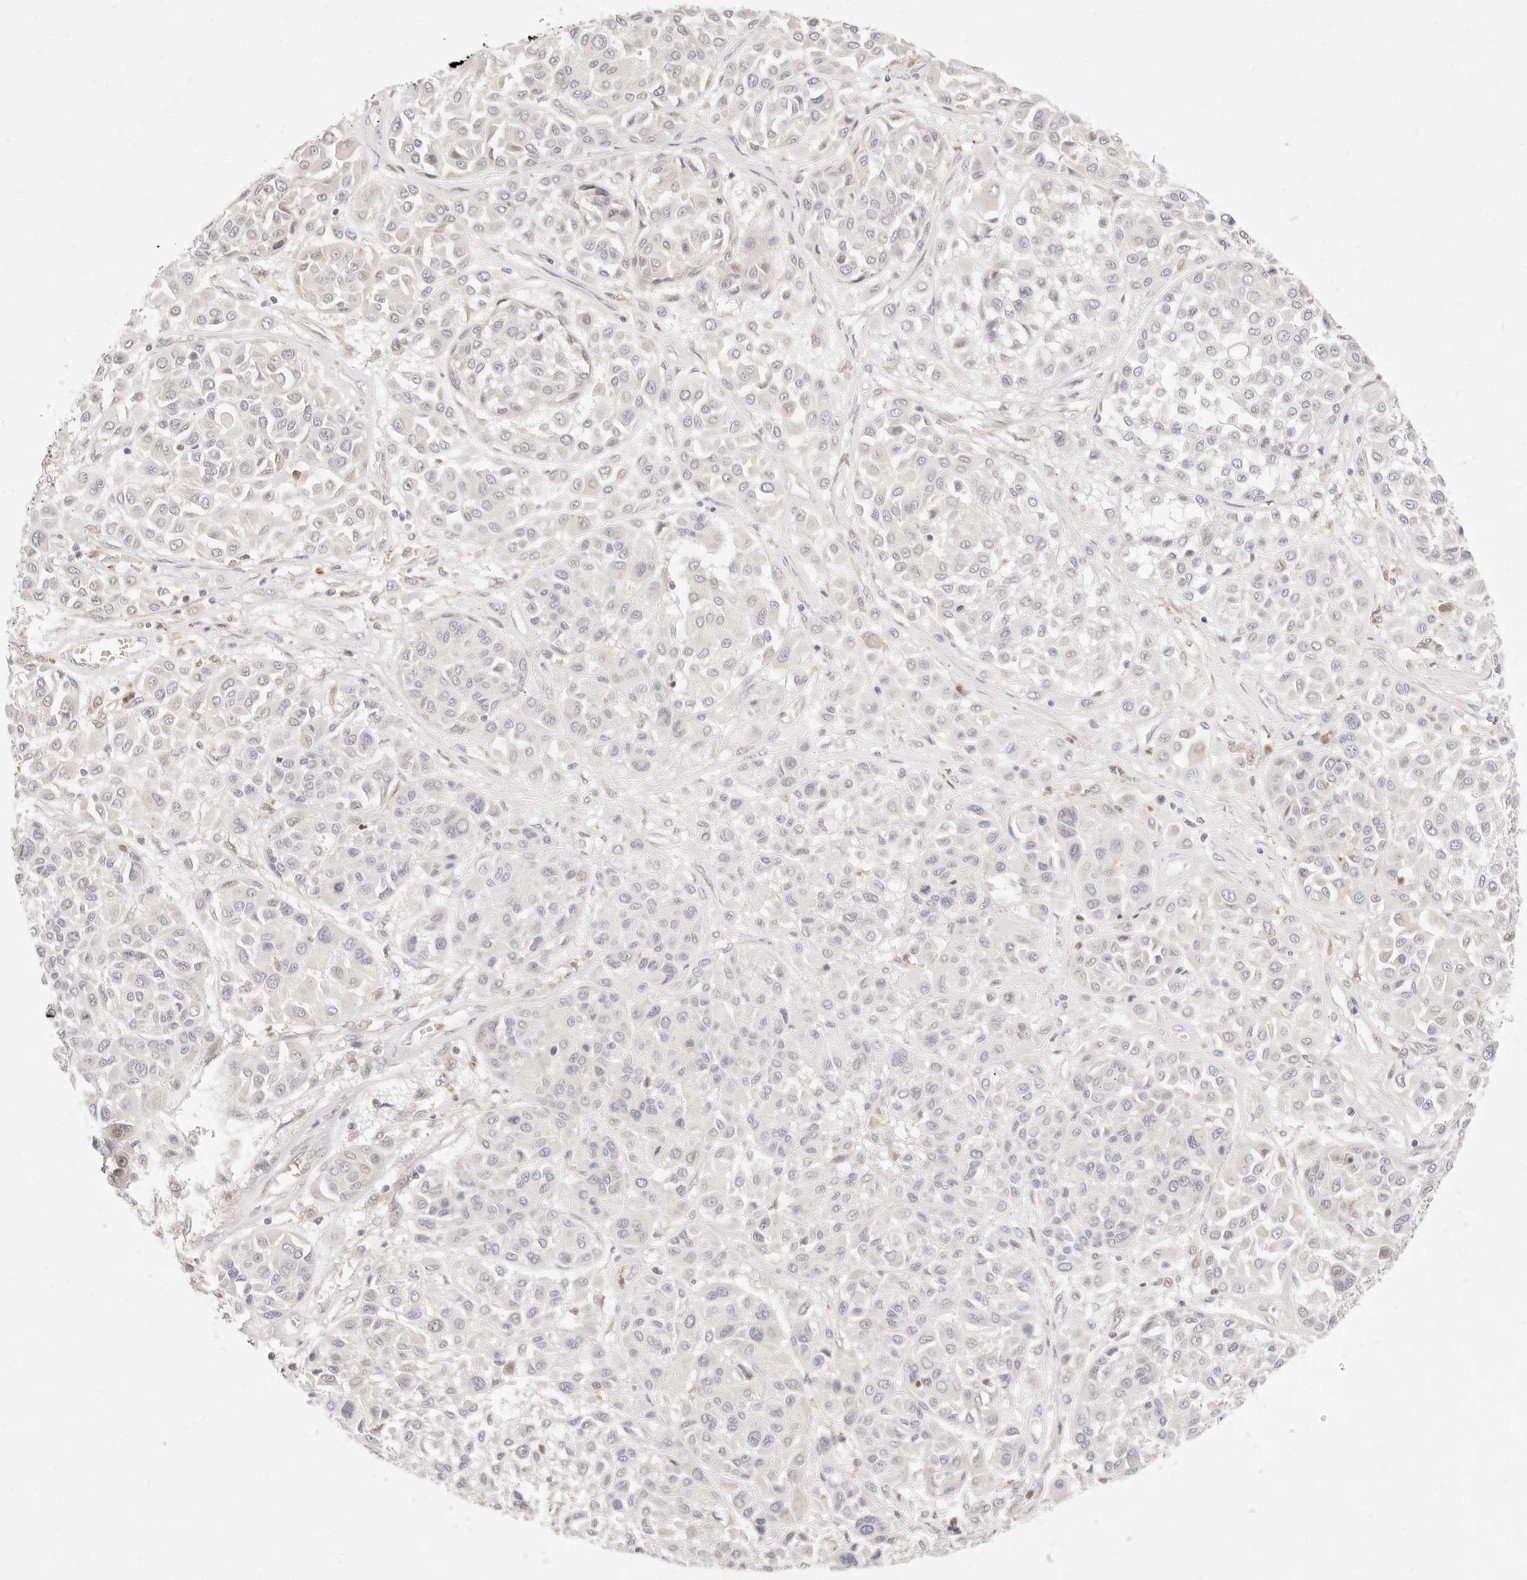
{"staining": {"intensity": "negative", "quantity": "none", "location": "none"}, "tissue": "melanoma", "cell_type": "Tumor cells", "image_type": "cancer", "snomed": [{"axis": "morphology", "description": "Malignant melanoma, Metastatic site"}, {"axis": "topography", "description": "Soft tissue"}], "caption": "There is no significant expression in tumor cells of malignant melanoma (metastatic site). (DAB (3,3'-diaminobenzidine) immunohistochemistry, high magnification).", "gene": "ASCL3", "patient": {"sex": "male", "age": 41}}